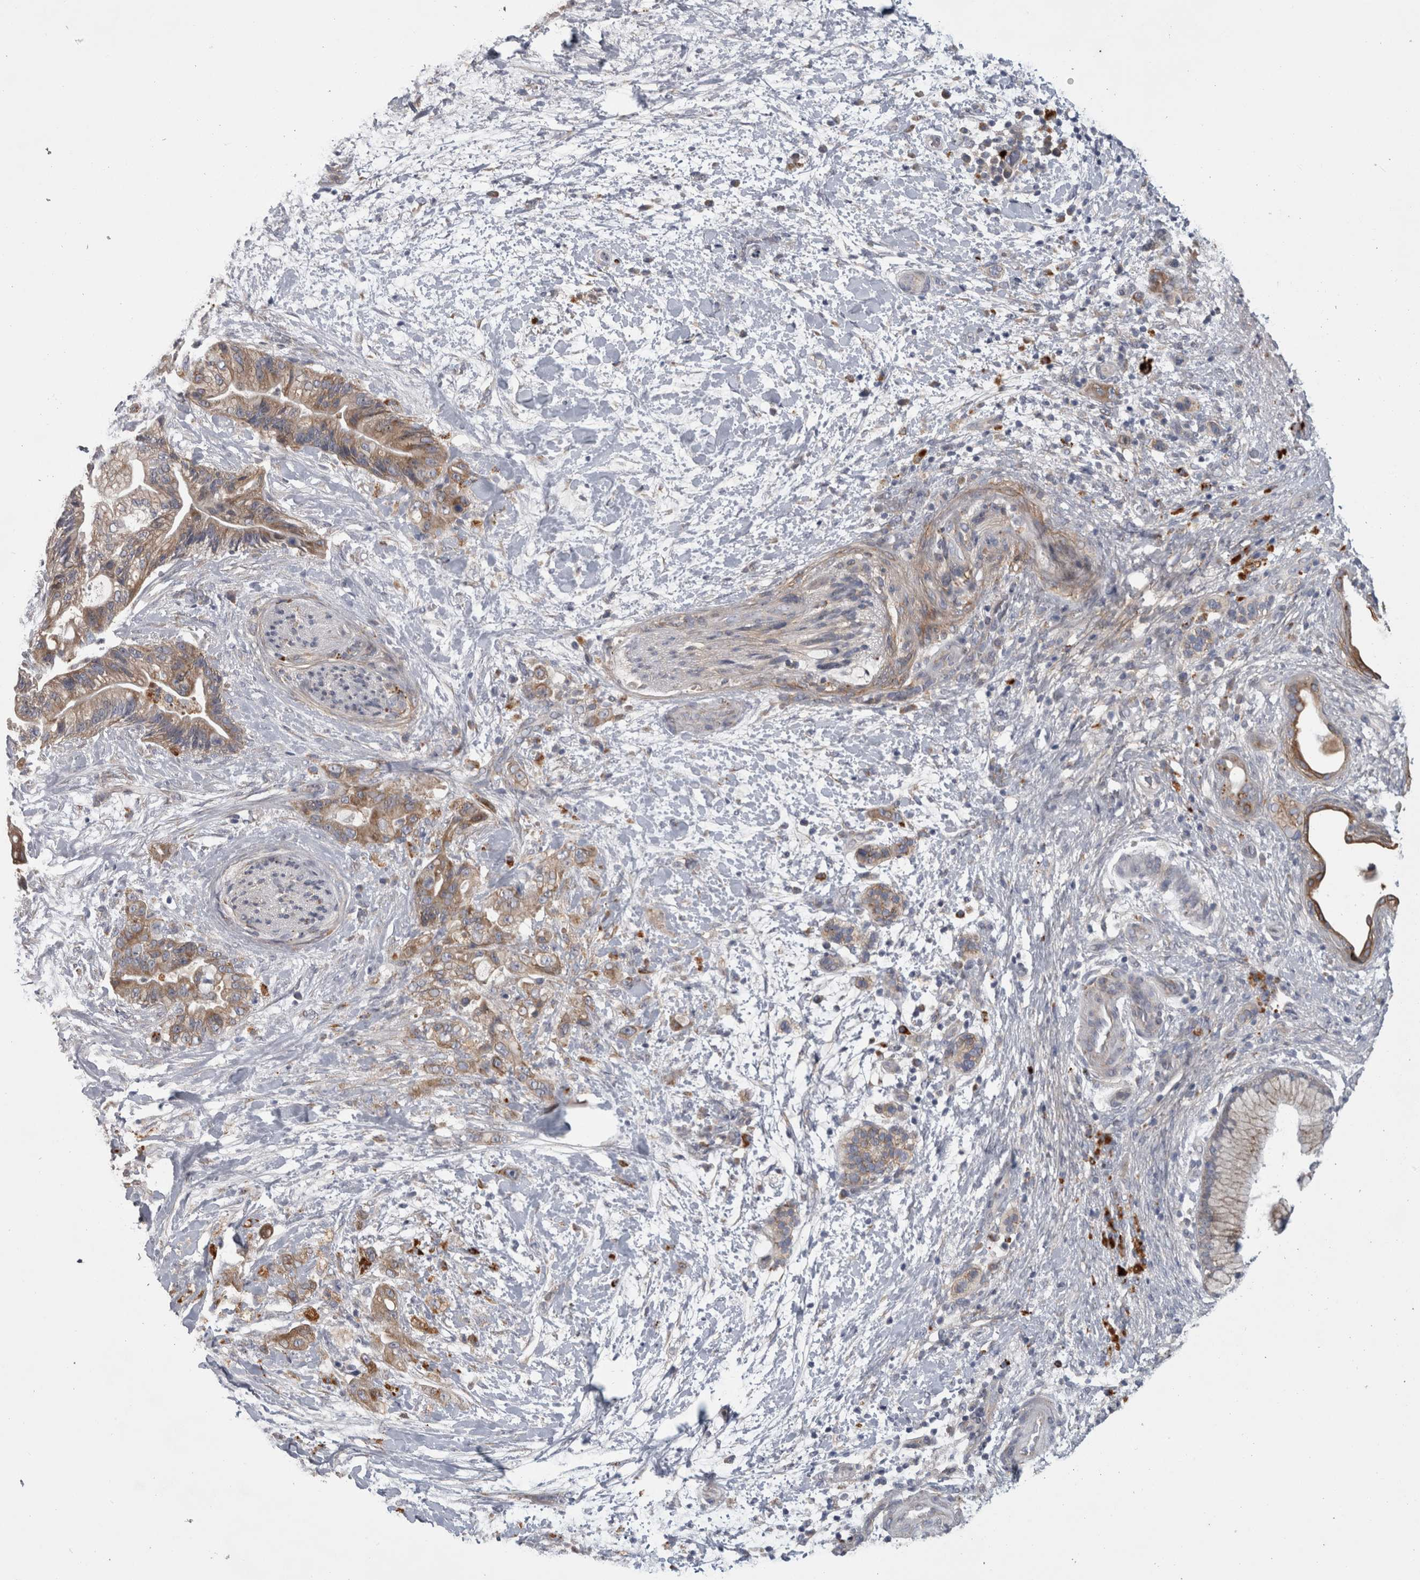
{"staining": {"intensity": "moderate", "quantity": ">75%", "location": "cytoplasmic/membranous"}, "tissue": "pancreatic cancer", "cell_type": "Tumor cells", "image_type": "cancer", "snomed": [{"axis": "morphology", "description": "Adenocarcinoma, NOS"}, {"axis": "topography", "description": "Pancreas"}], "caption": "An image of human pancreatic cancer stained for a protein exhibits moderate cytoplasmic/membranous brown staining in tumor cells.", "gene": "ATXN2", "patient": {"sex": "male", "age": 59}}